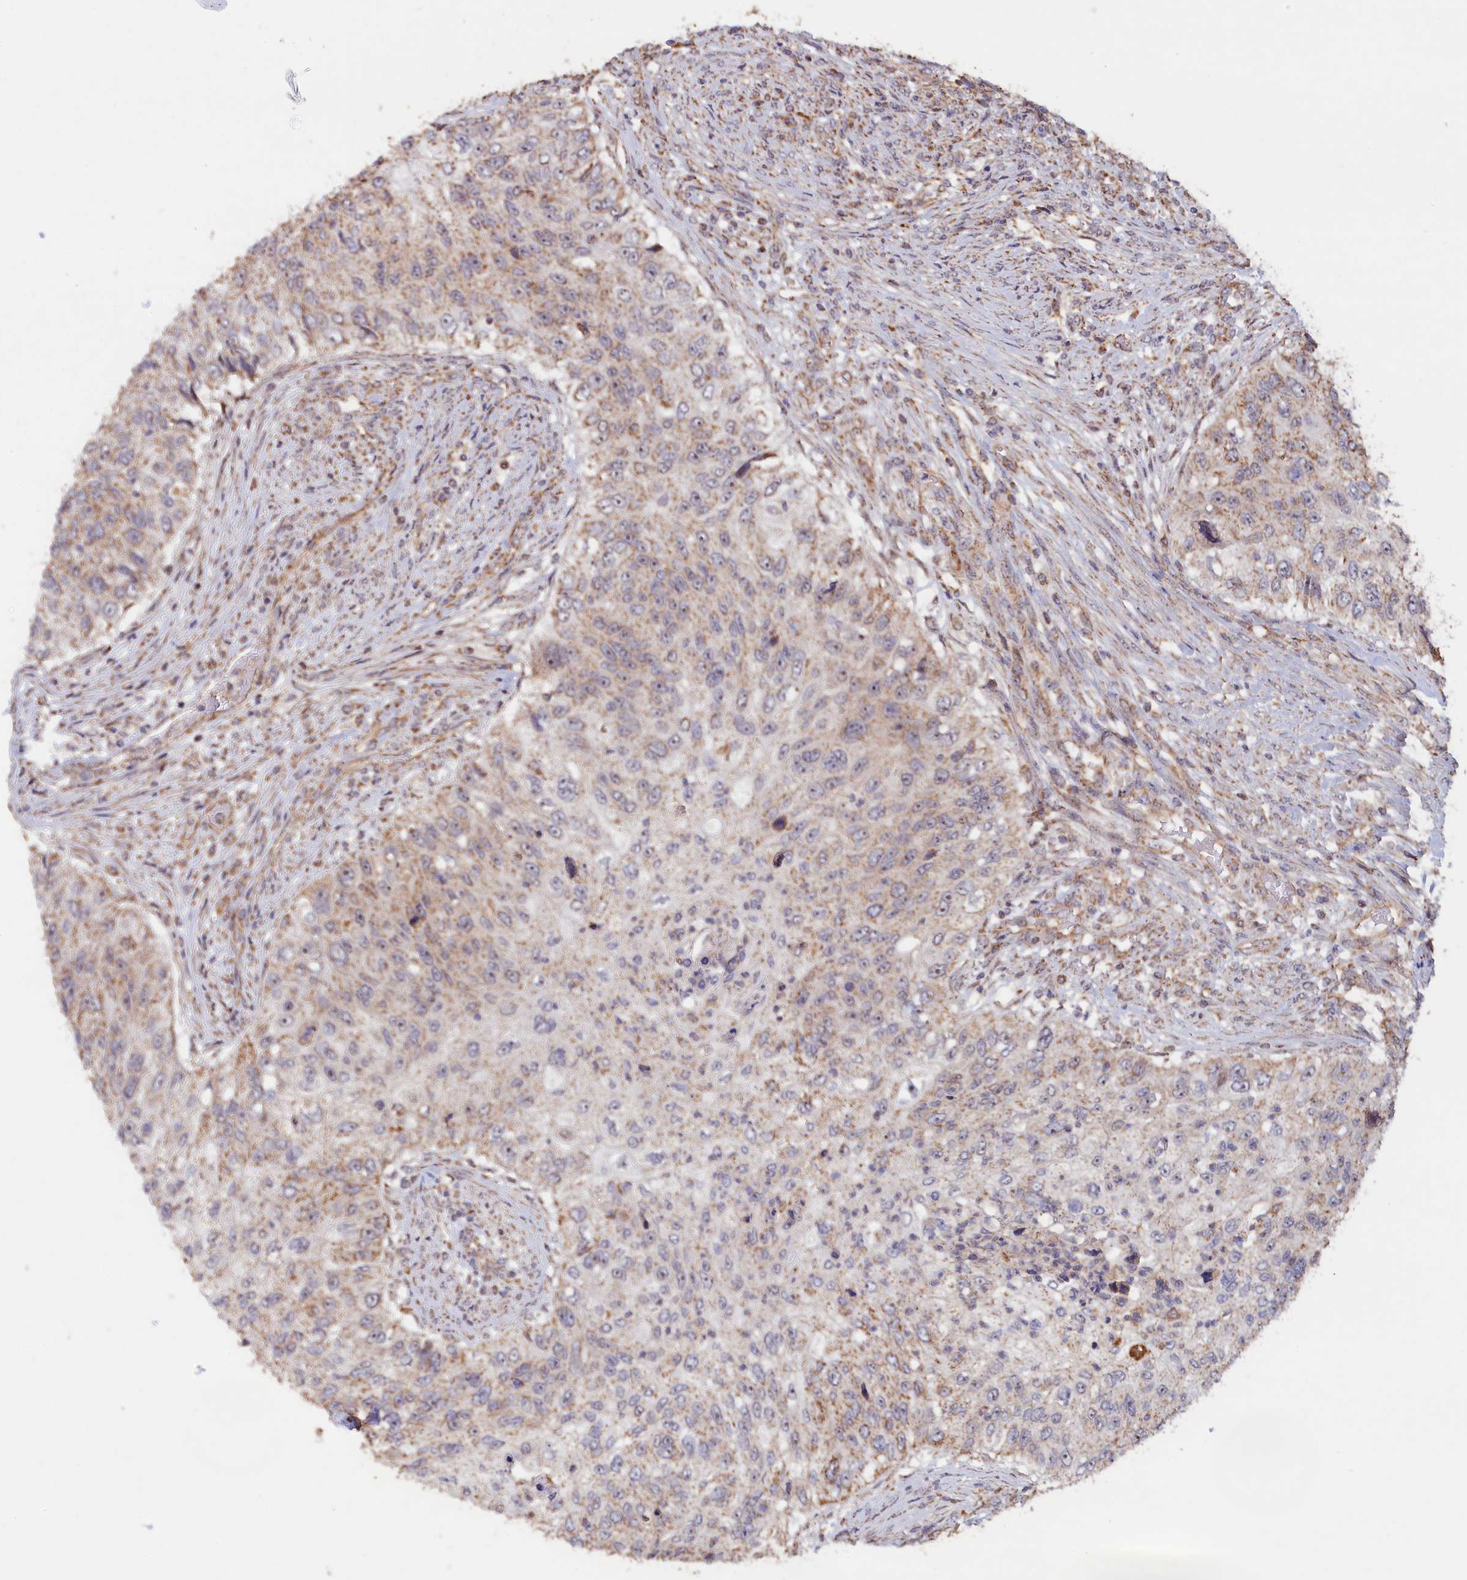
{"staining": {"intensity": "weak", "quantity": "<25%", "location": "cytoplasmic/membranous"}, "tissue": "urothelial cancer", "cell_type": "Tumor cells", "image_type": "cancer", "snomed": [{"axis": "morphology", "description": "Urothelial carcinoma, High grade"}, {"axis": "topography", "description": "Urinary bladder"}], "caption": "A histopathology image of human urothelial carcinoma (high-grade) is negative for staining in tumor cells.", "gene": "ZNF816", "patient": {"sex": "female", "age": 60}}